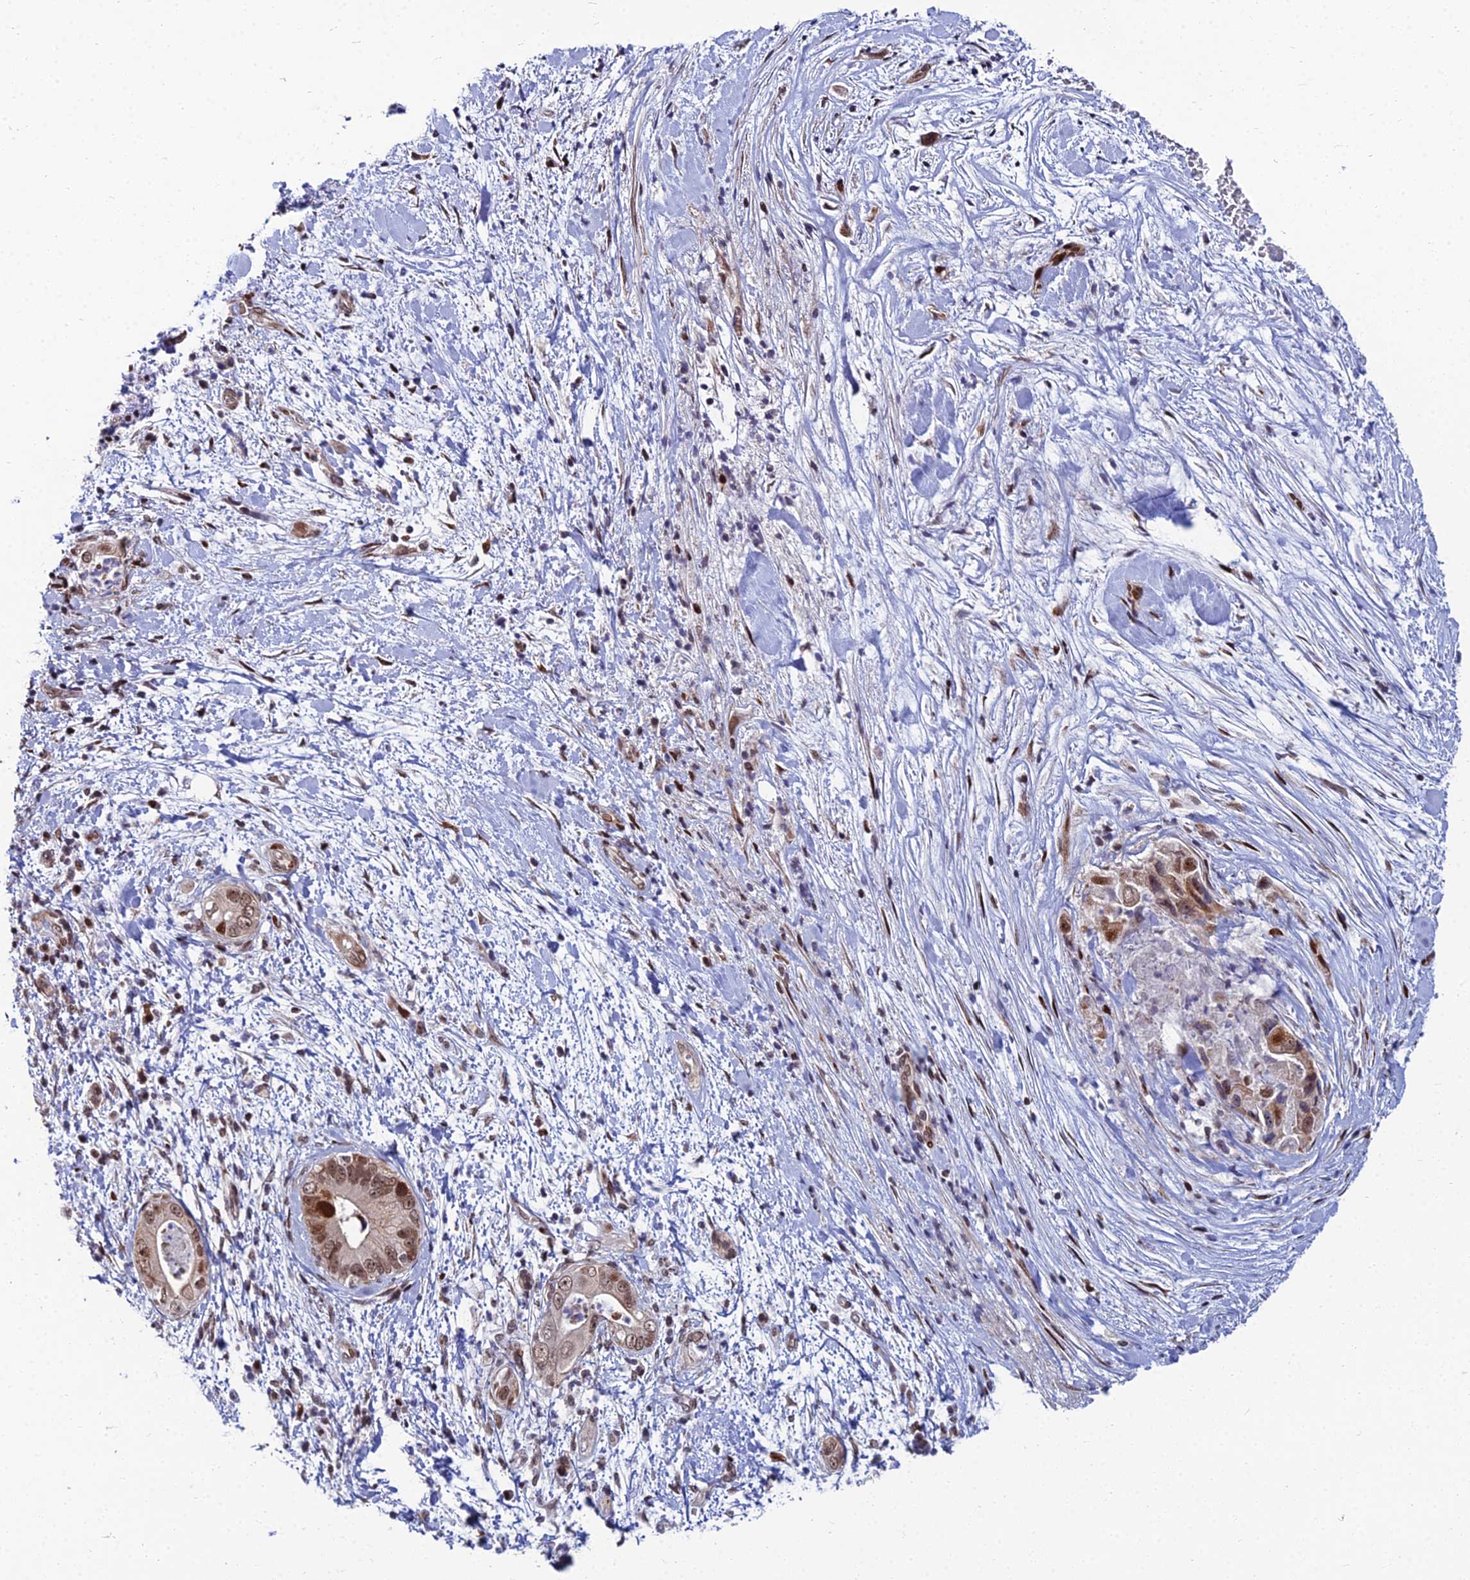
{"staining": {"intensity": "strong", "quantity": ">75%", "location": "cytoplasmic/membranous,nuclear"}, "tissue": "pancreatic cancer", "cell_type": "Tumor cells", "image_type": "cancer", "snomed": [{"axis": "morphology", "description": "Adenocarcinoma, NOS"}, {"axis": "topography", "description": "Pancreas"}], "caption": "An immunohistochemistry (IHC) histopathology image of neoplastic tissue is shown. Protein staining in brown highlights strong cytoplasmic/membranous and nuclear positivity in pancreatic cancer (adenocarcinoma) within tumor cells.", "gene": "ZNF668", "patient": {"sex": "female", "age": 78}}